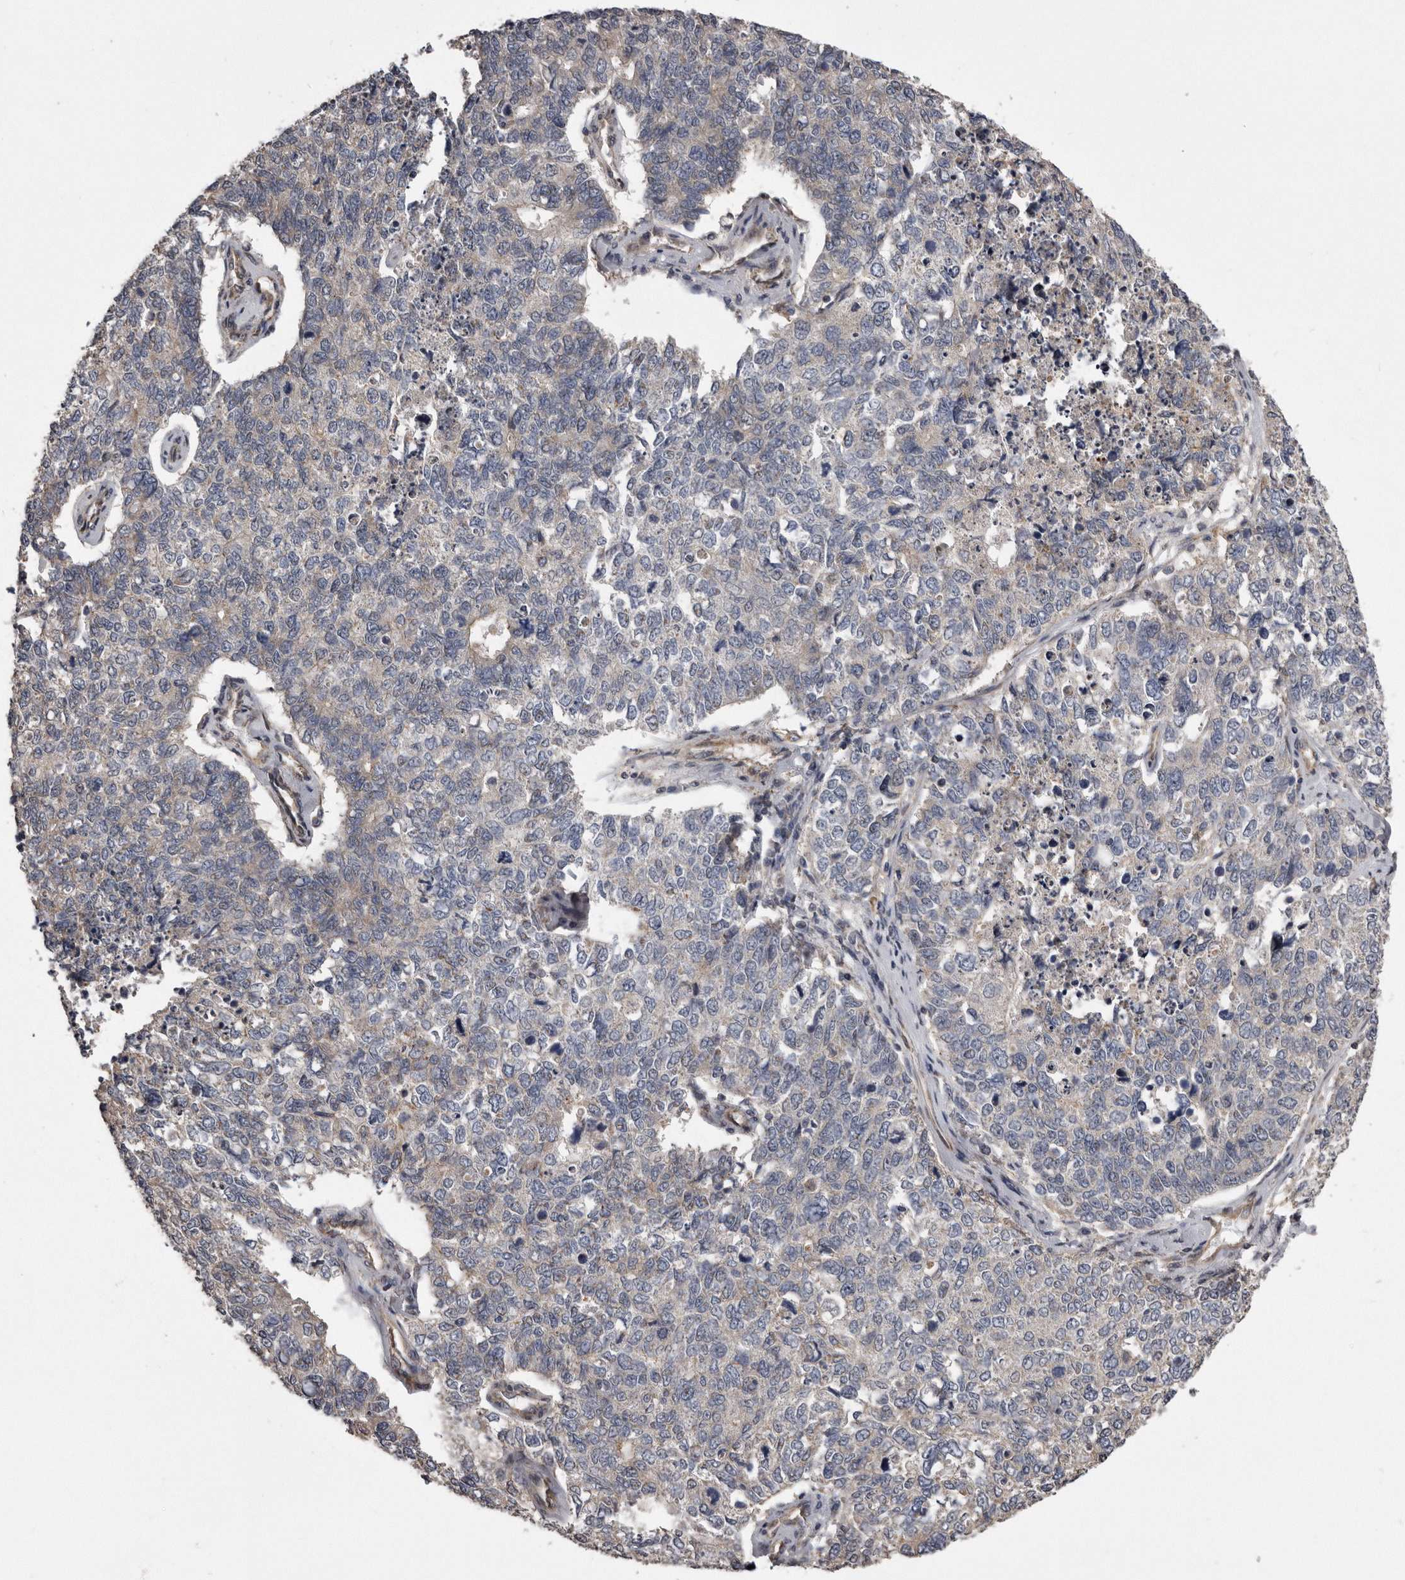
{"staining": {"intensity": "negative", "quantity": "none", "location": "none"}, "tissue": "cervical cancer", "cell_type": "Tumor cells", "image_type": "cancer", "snomed": [{"axis": "morphology", "description": "Squamous cell carcinoma, NOS"}, {"axis": "topography", "description": "Cervix"}], "caption": "Image shows no significant protein positivity in tumor cells of cervical cancer (squamous cell carcinoma).", "gene": "ARMCX1", "patient": {"sex": "female", "age": 63}}